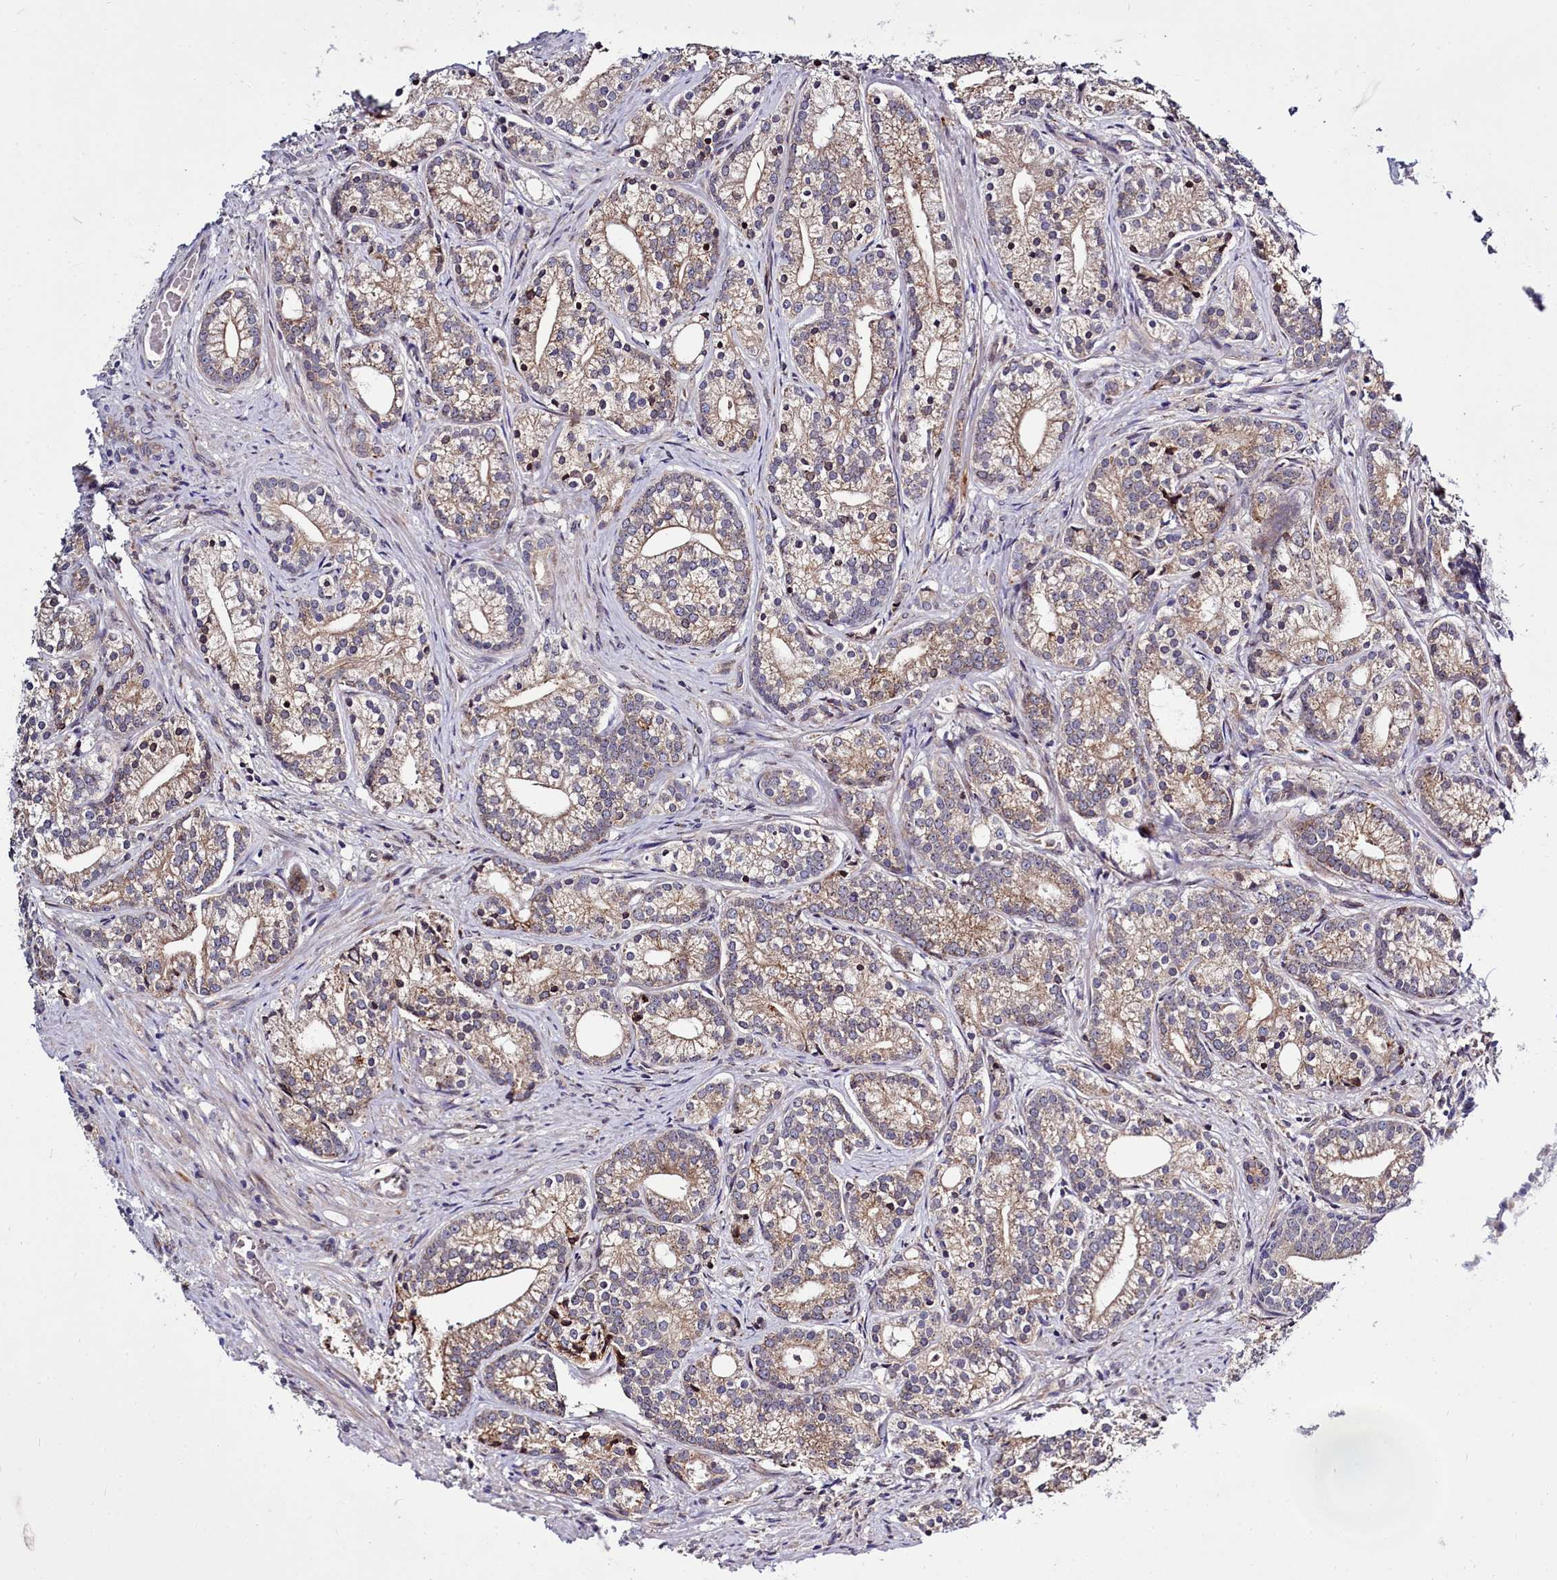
{"staining": {"intensity": "weak", "quantity": ">75%", "location": "cytoplasmic/membranous"}, "tissue": "prostate cancer", "cell_type": "Tumor cells", "image_type": "cancer", "snomed": [{"axis": "morphology", "description": "Adenocarcinoma, Low grade"}, {"axis": "topography", "description": "Prostate"}], "caption": "This micrograph shows IHC staining of human prostate cancer, with low weak cytoplasmic/membranous expression in approximately >75% of tumor cells.", "gene": "RAPGEF4", "patient": {"sex": "male", "age": 71}}